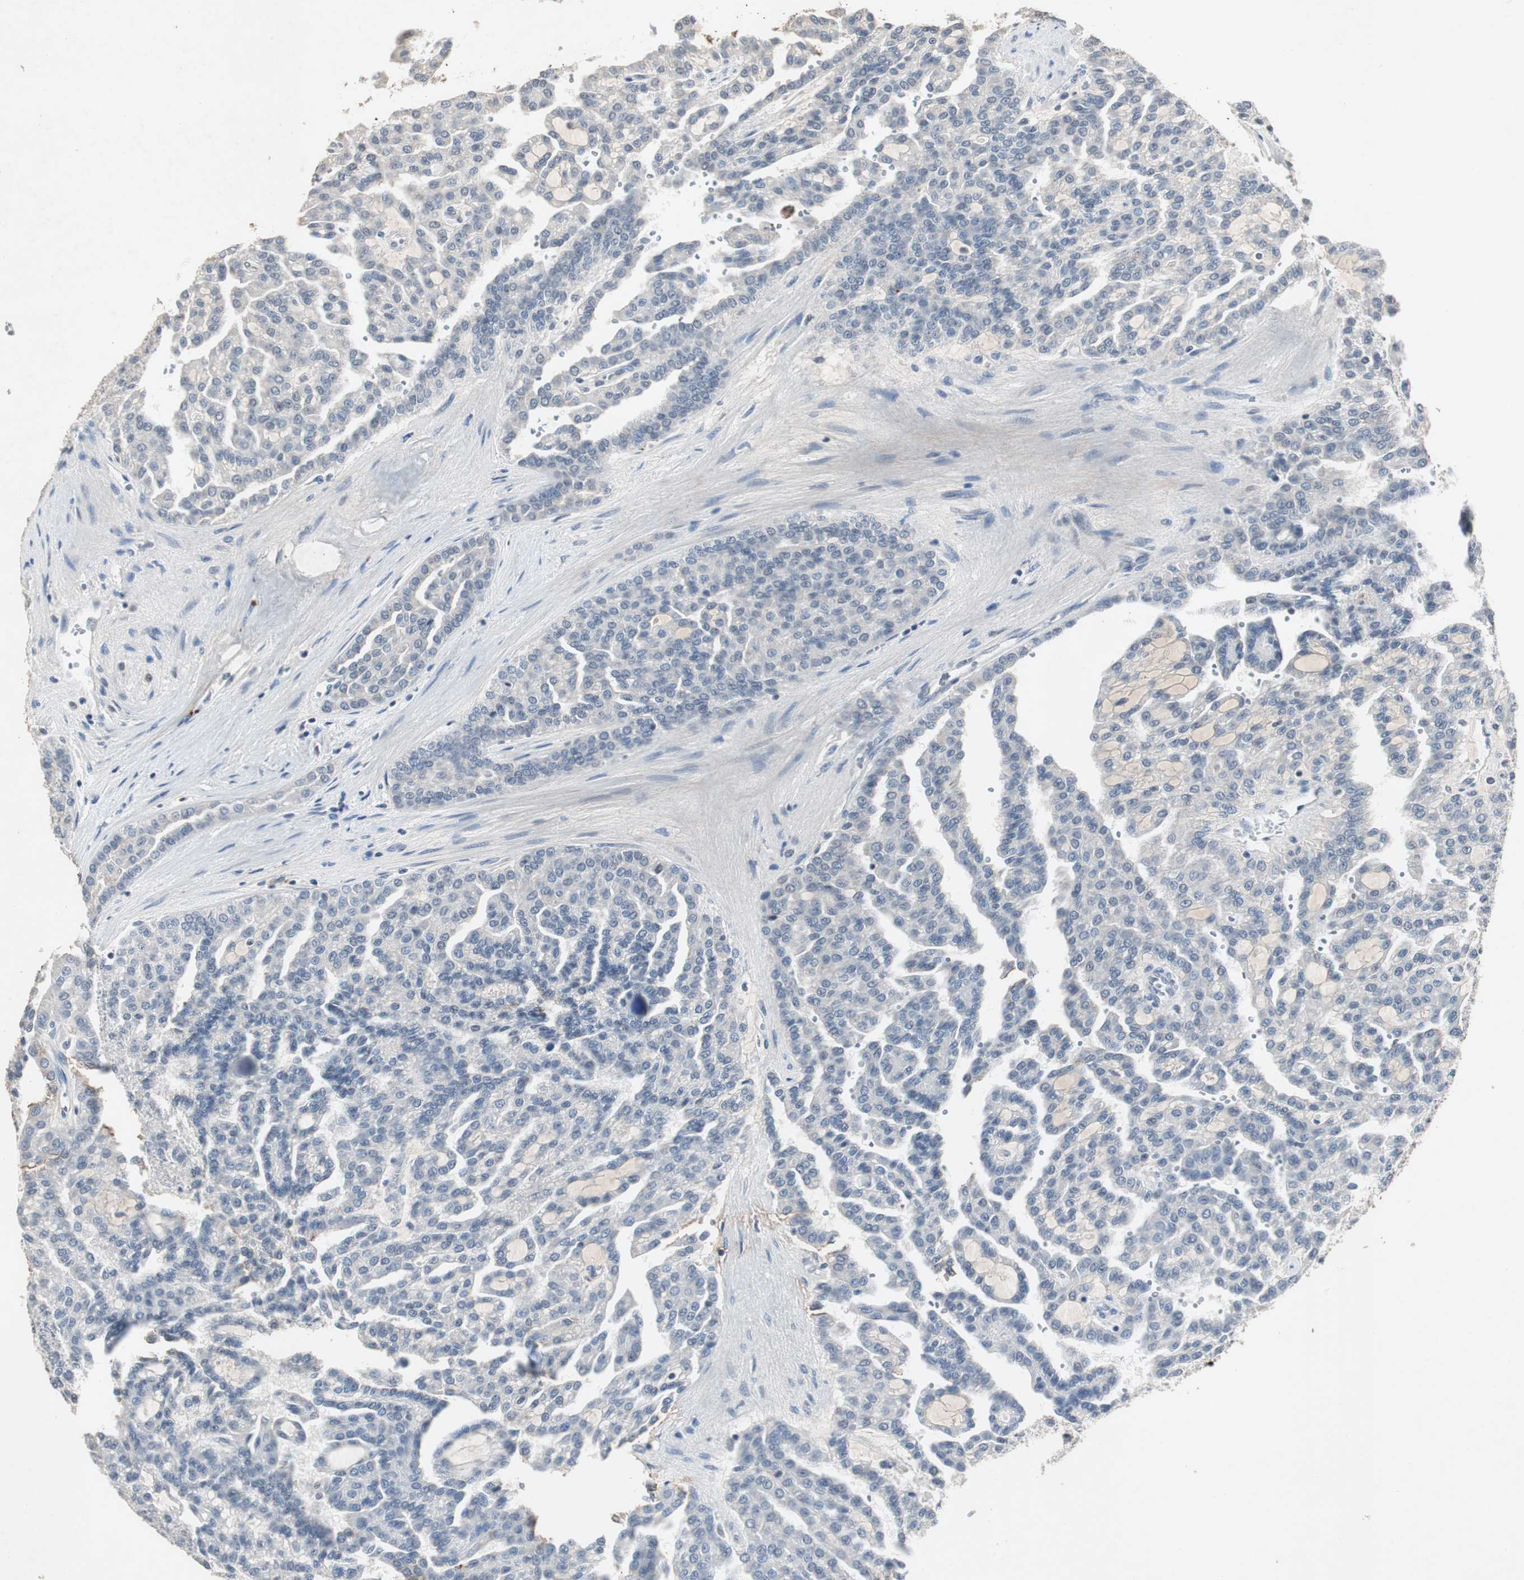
{"staining": {"intensity": "negative", "quantity": "none", "location": "none"}, "tissue": "renal cancer", "cell_type": "Tumor cells", "image_type": "cancer", "snomed": [{"axis": "morphology", "description": "Adenocarcinoma, NOS"}, {"axis": "topography", "description": "Kidney"}], "caption": "Immunohistochemistry image of neoplastic tissue: human adenocarcinoma (renal) stained with DAB shows no significant protein positivity in tumor cells. Nuclei are stained in blue.", "gene": "ADNP2", "patient": {"sex": "male", "age": 63}}